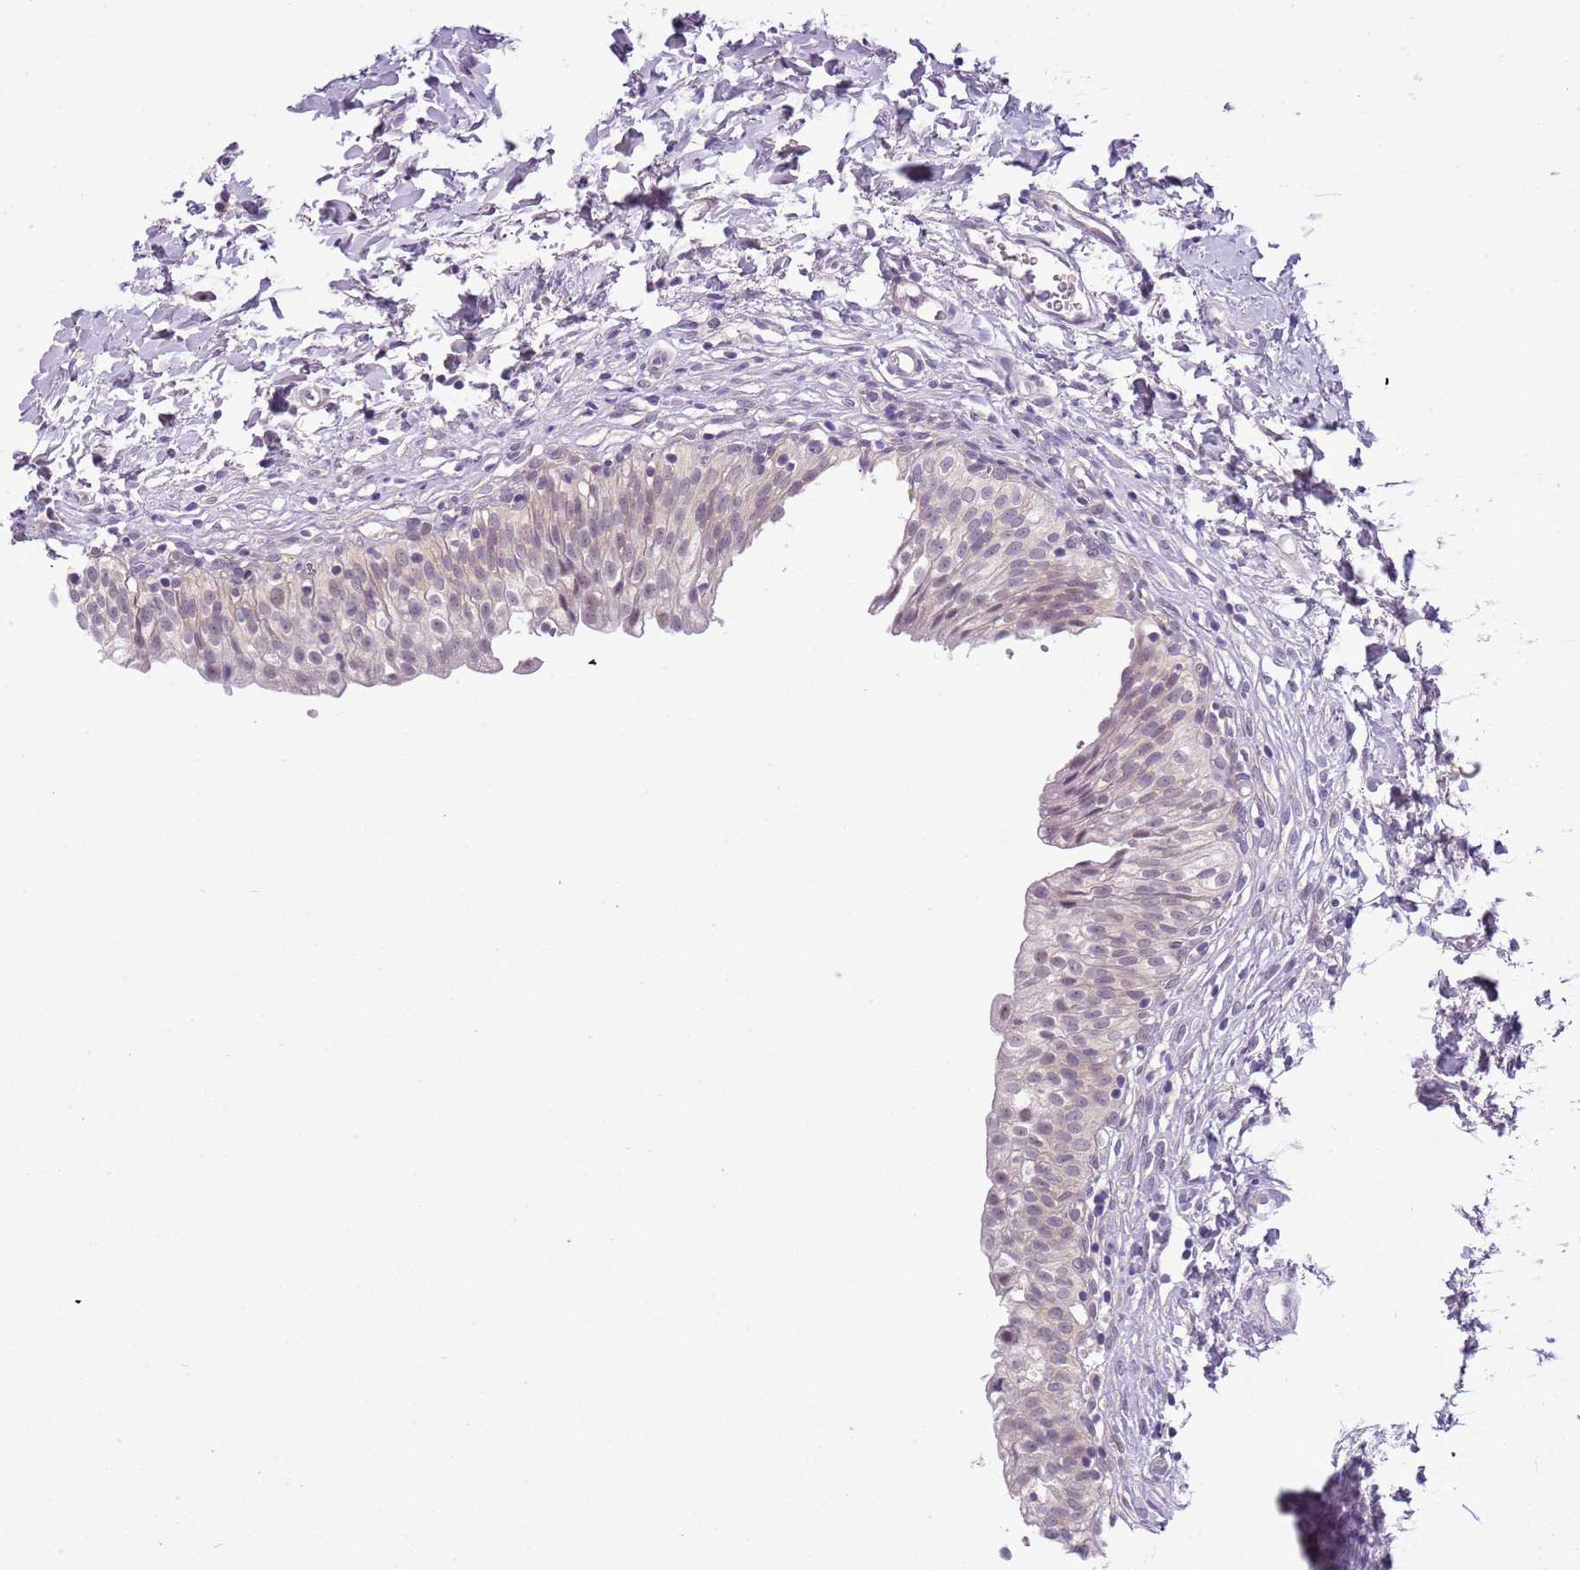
{"staining": {"intensity": "moderate", "quantity": "25%-75%", "location": "nuclear"}, "tissue": "urinary bladder", "cell_type": "Urothelial cells", "image_type": "normal", "snomed": [{"axis": "morphology", "description": "Normal tissue, NOS"}, {"axis": "topography", "description": "Urinary bladder"}], "caption": "High-power microscopy captured an immunohistochemistry (IHC) image of unremarkable urinary bladder, revealing moderate nuclear expression in about 25%-75% of urothelial cells.", "gene": "FAM120C", "patient": {"sex": "male", "age": 55}}